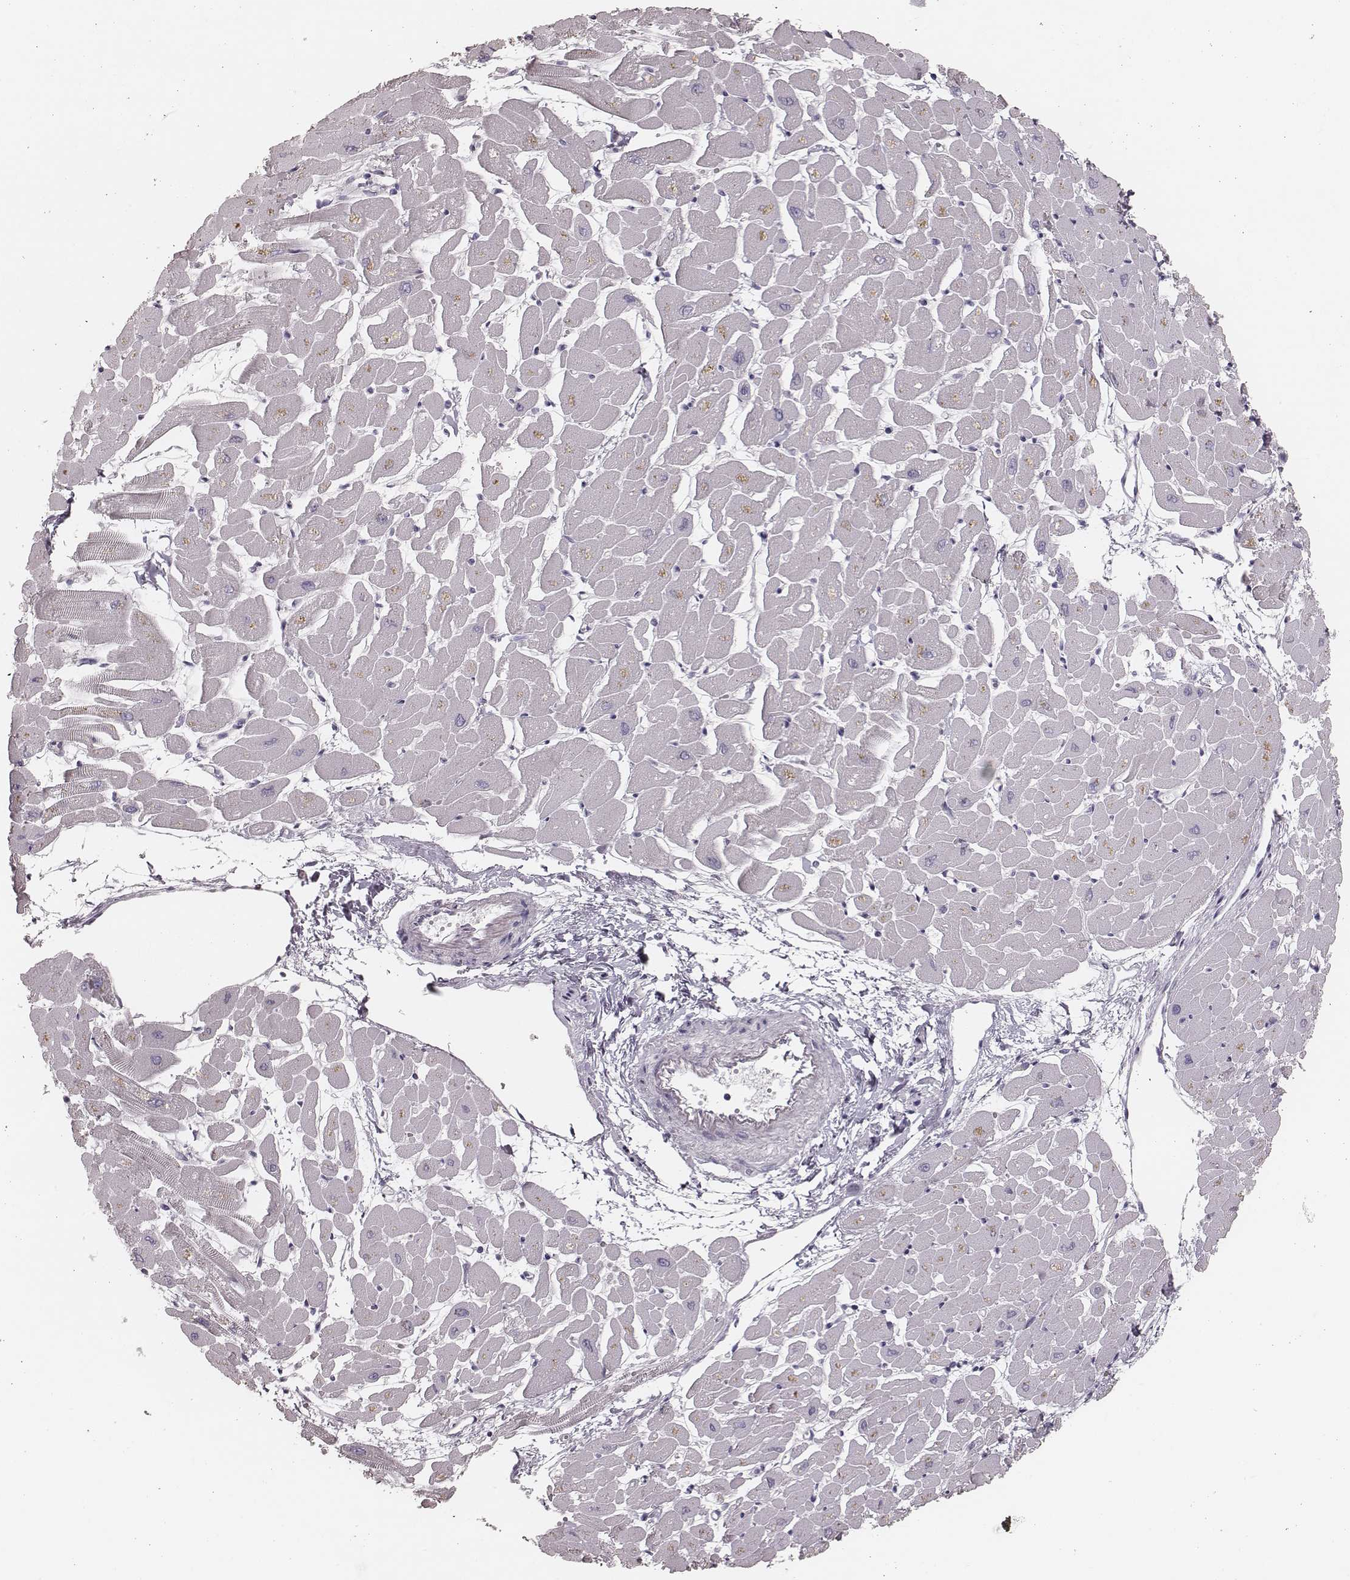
{"staining": {"intensity": "negative", "quantity": "none", "location": "none"}, "tissue": "heart muscle", "cell_type": "Cardiomyocytes", "image_type": "normal", "snomed": [{"axis": "morphology", "description": "Normal tissue, NOS"}, {"axis": "topography", "description": "Heart"}], "caption": "The photomicrograph demonstrates no staining of cardiomyocytes in unremarkable heart muscle.", "gene": "ZP4", "patient": {"sex": "male", "age": 57}}